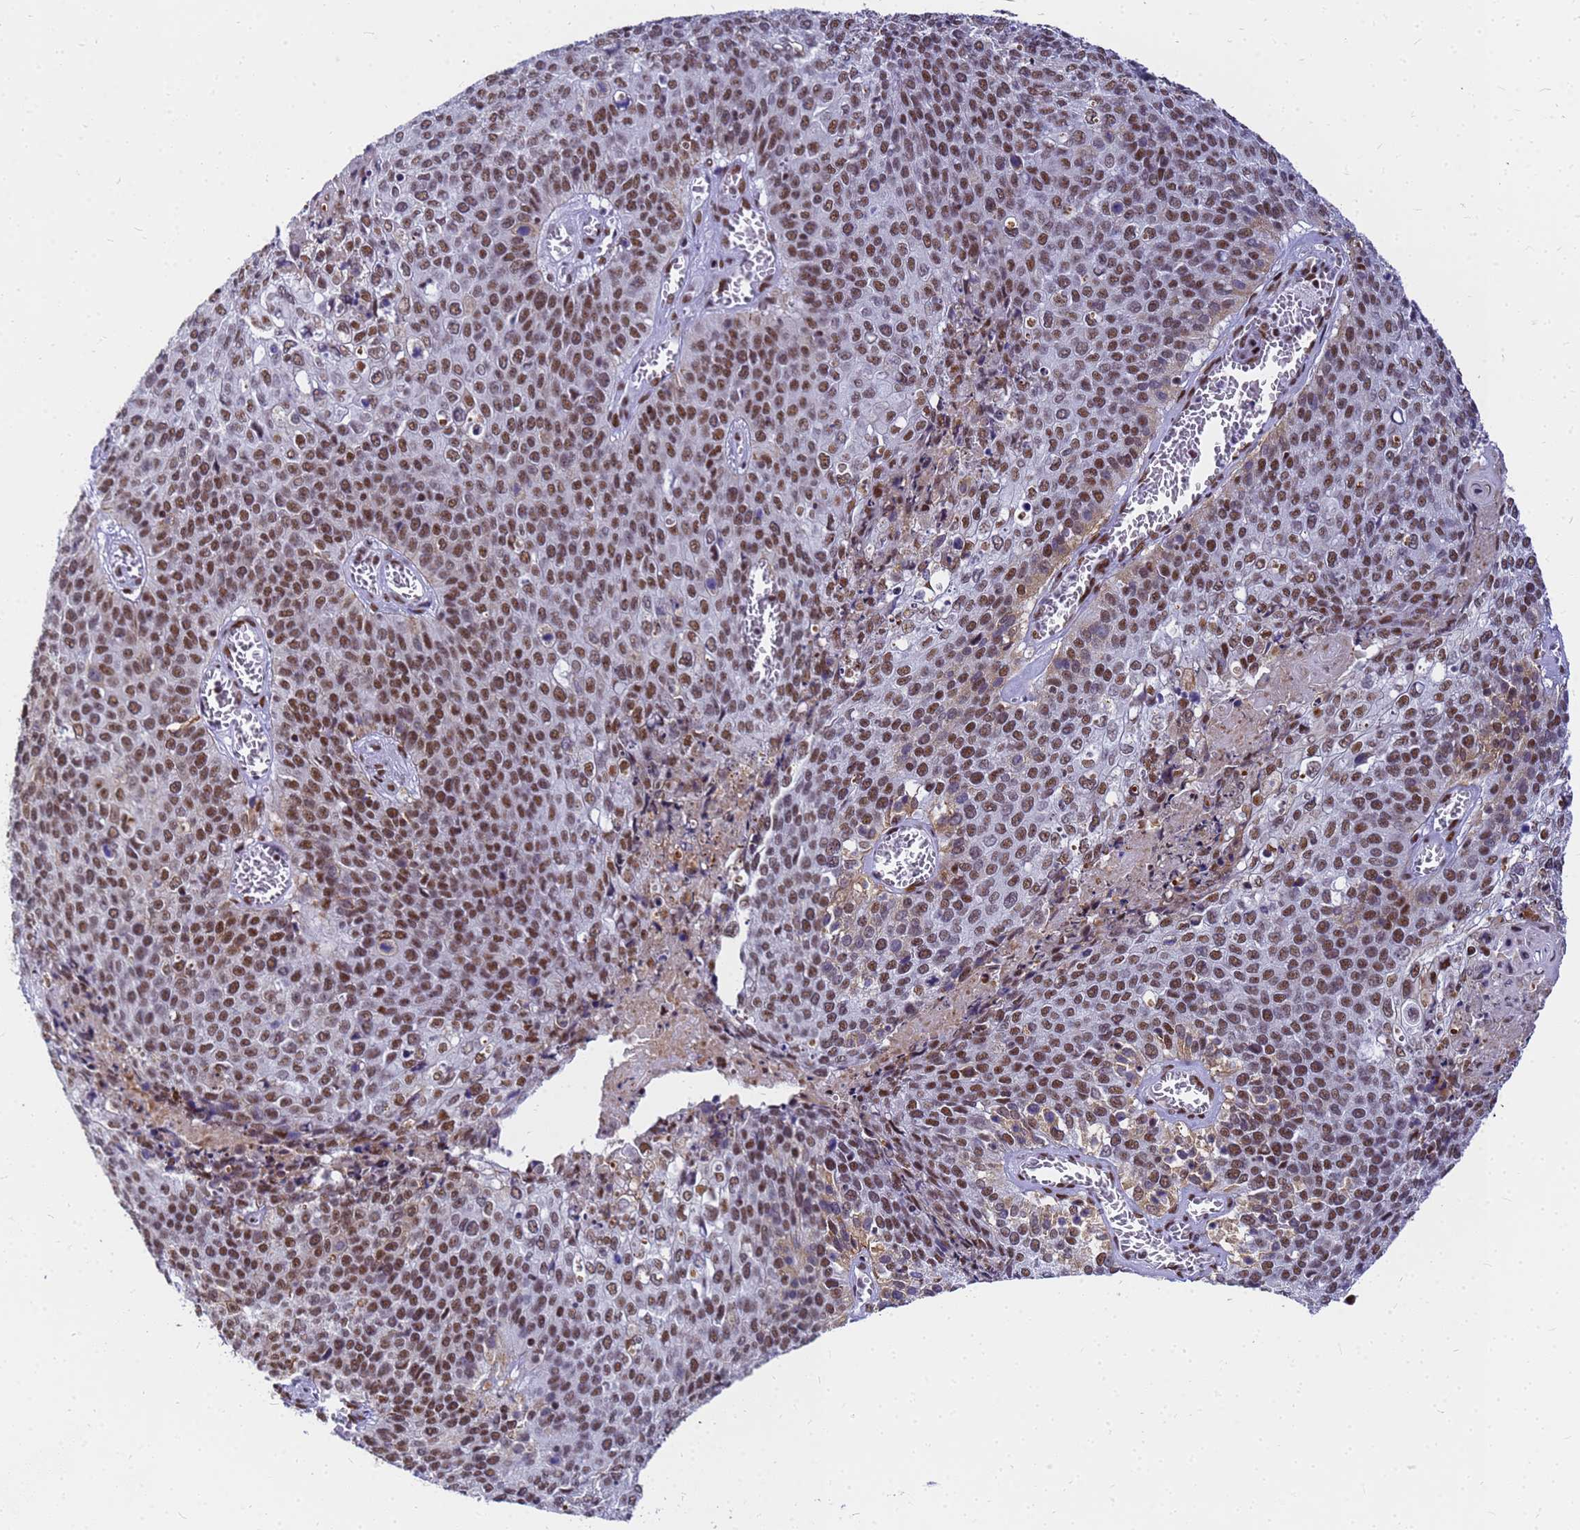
{"staining": {"intensity": "moderate", "quantity": ">75%", "location": "nuclear"}, "tissue": "cervical cancer", "cell_type": "Tumor cells", "image_type": "cancer", "snomed": [{"axis": "morphology", "description": "Squamous cell carcinoma, NOS"}, {"axis": "topography", "description": "Cervix"}], "caption": "Protein staining of cervical cancer (squamous cell carcinoma) tissue exhibits moderate nuclear staining in about >75% of tumor cells.", "gene": "SART3", "patient": {"sex": "female", "age": 39}}